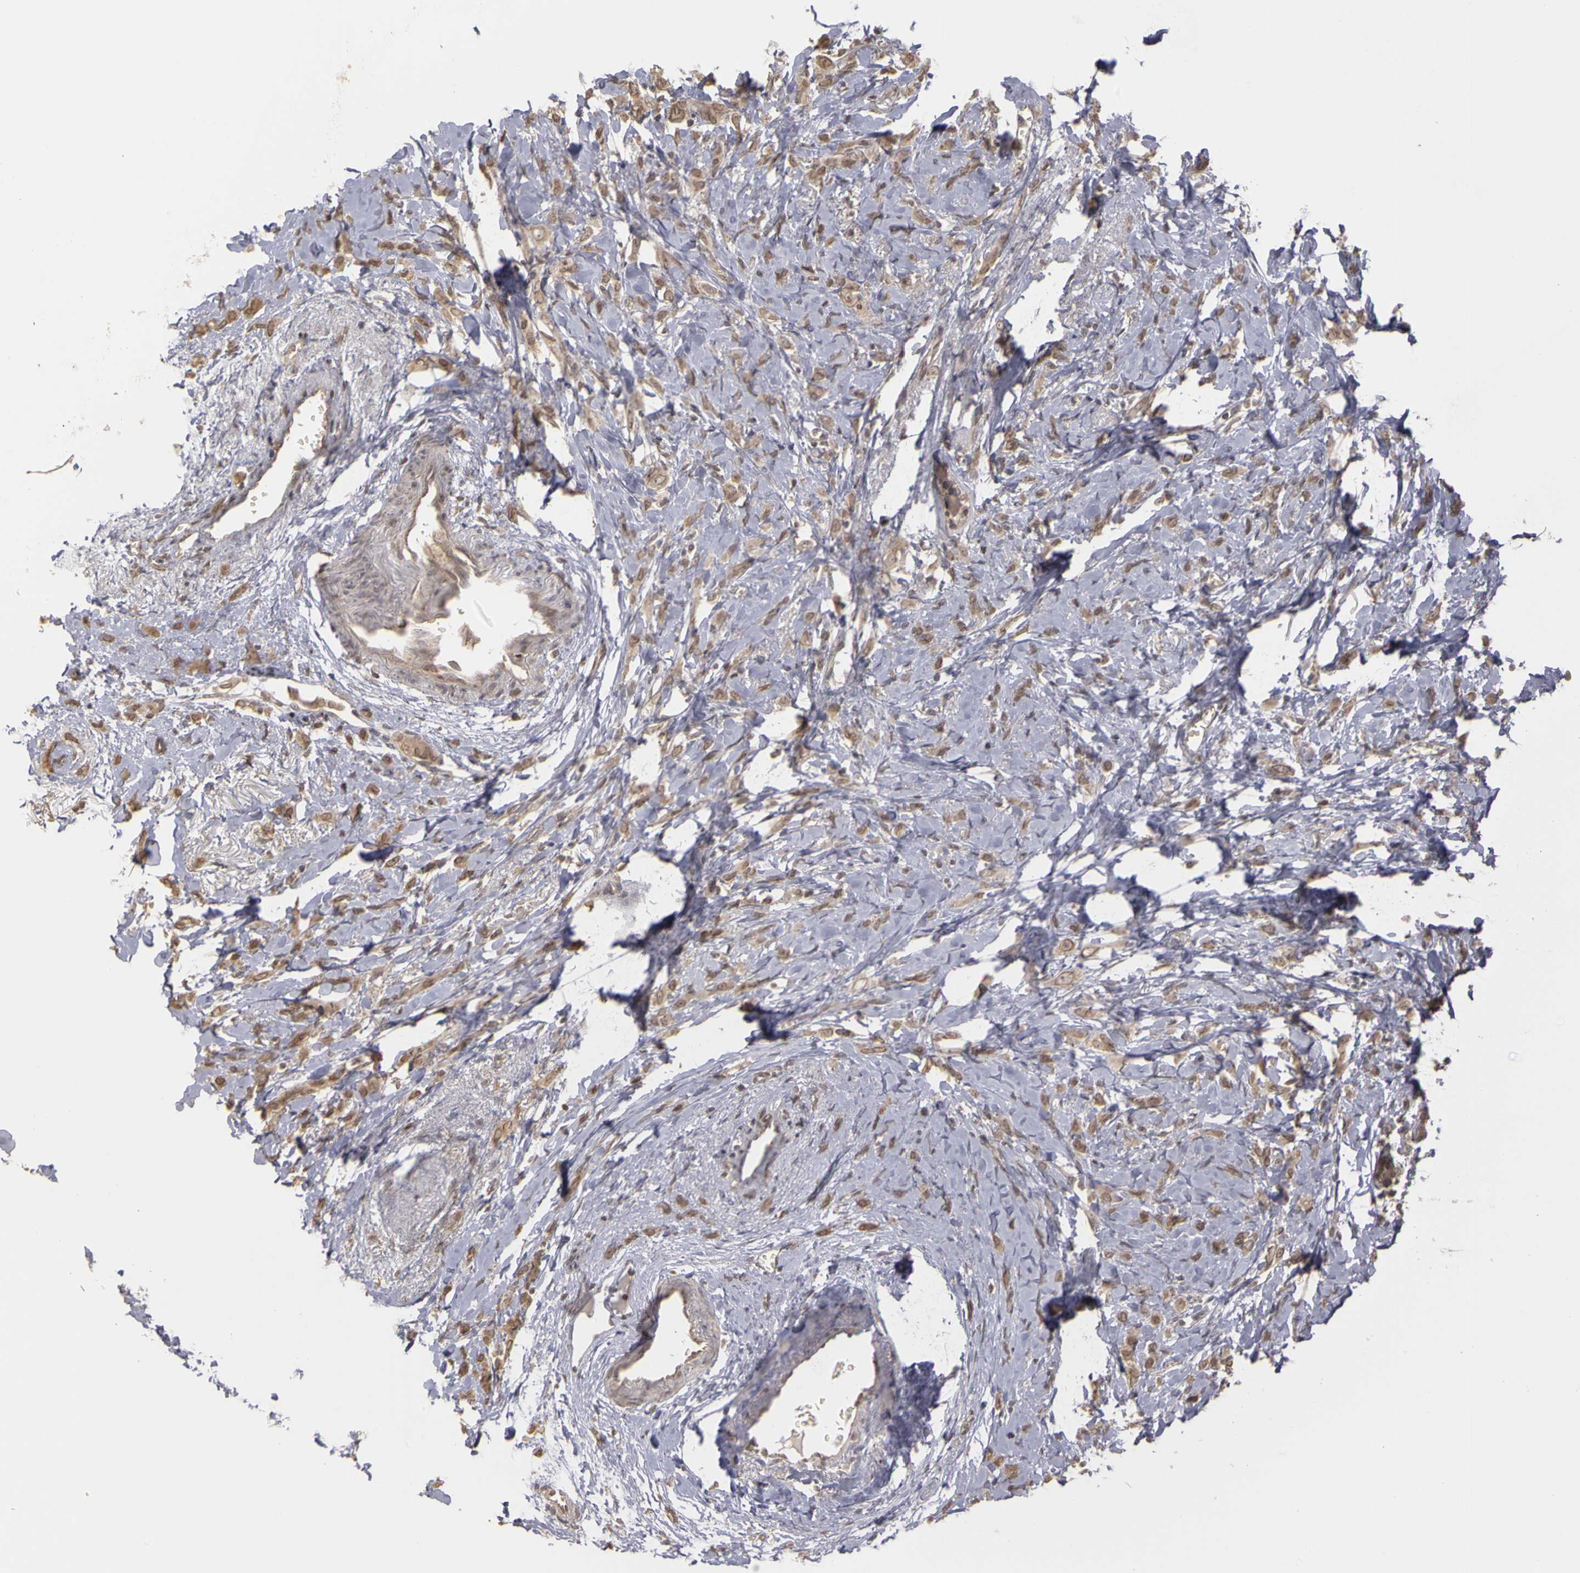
{"staining": {"intensity": "moderate", "quantity": ">75%", "location": "cytoplasmic/membranous"}, "tissue": "breast cancer", "cell_type": "Tumor cells", "image_type": "cancer", "snomed": [{"axis": "morphology", "description": "Lobular carcinoma"}, {"axis": "topography", "description": "Breast"}], "caption": "The immunohistochemical stain shows moderate cytoplasmic/membranous expression in tumor cells of lobular carcinoma (breast) tissue. The staining was performed using DAB, with brown indicating positive protein expression. Nuclei are stained blue with hematoxylin.", "gene": "FRMD7", "patient": {"sex": "female", "age": 57}}